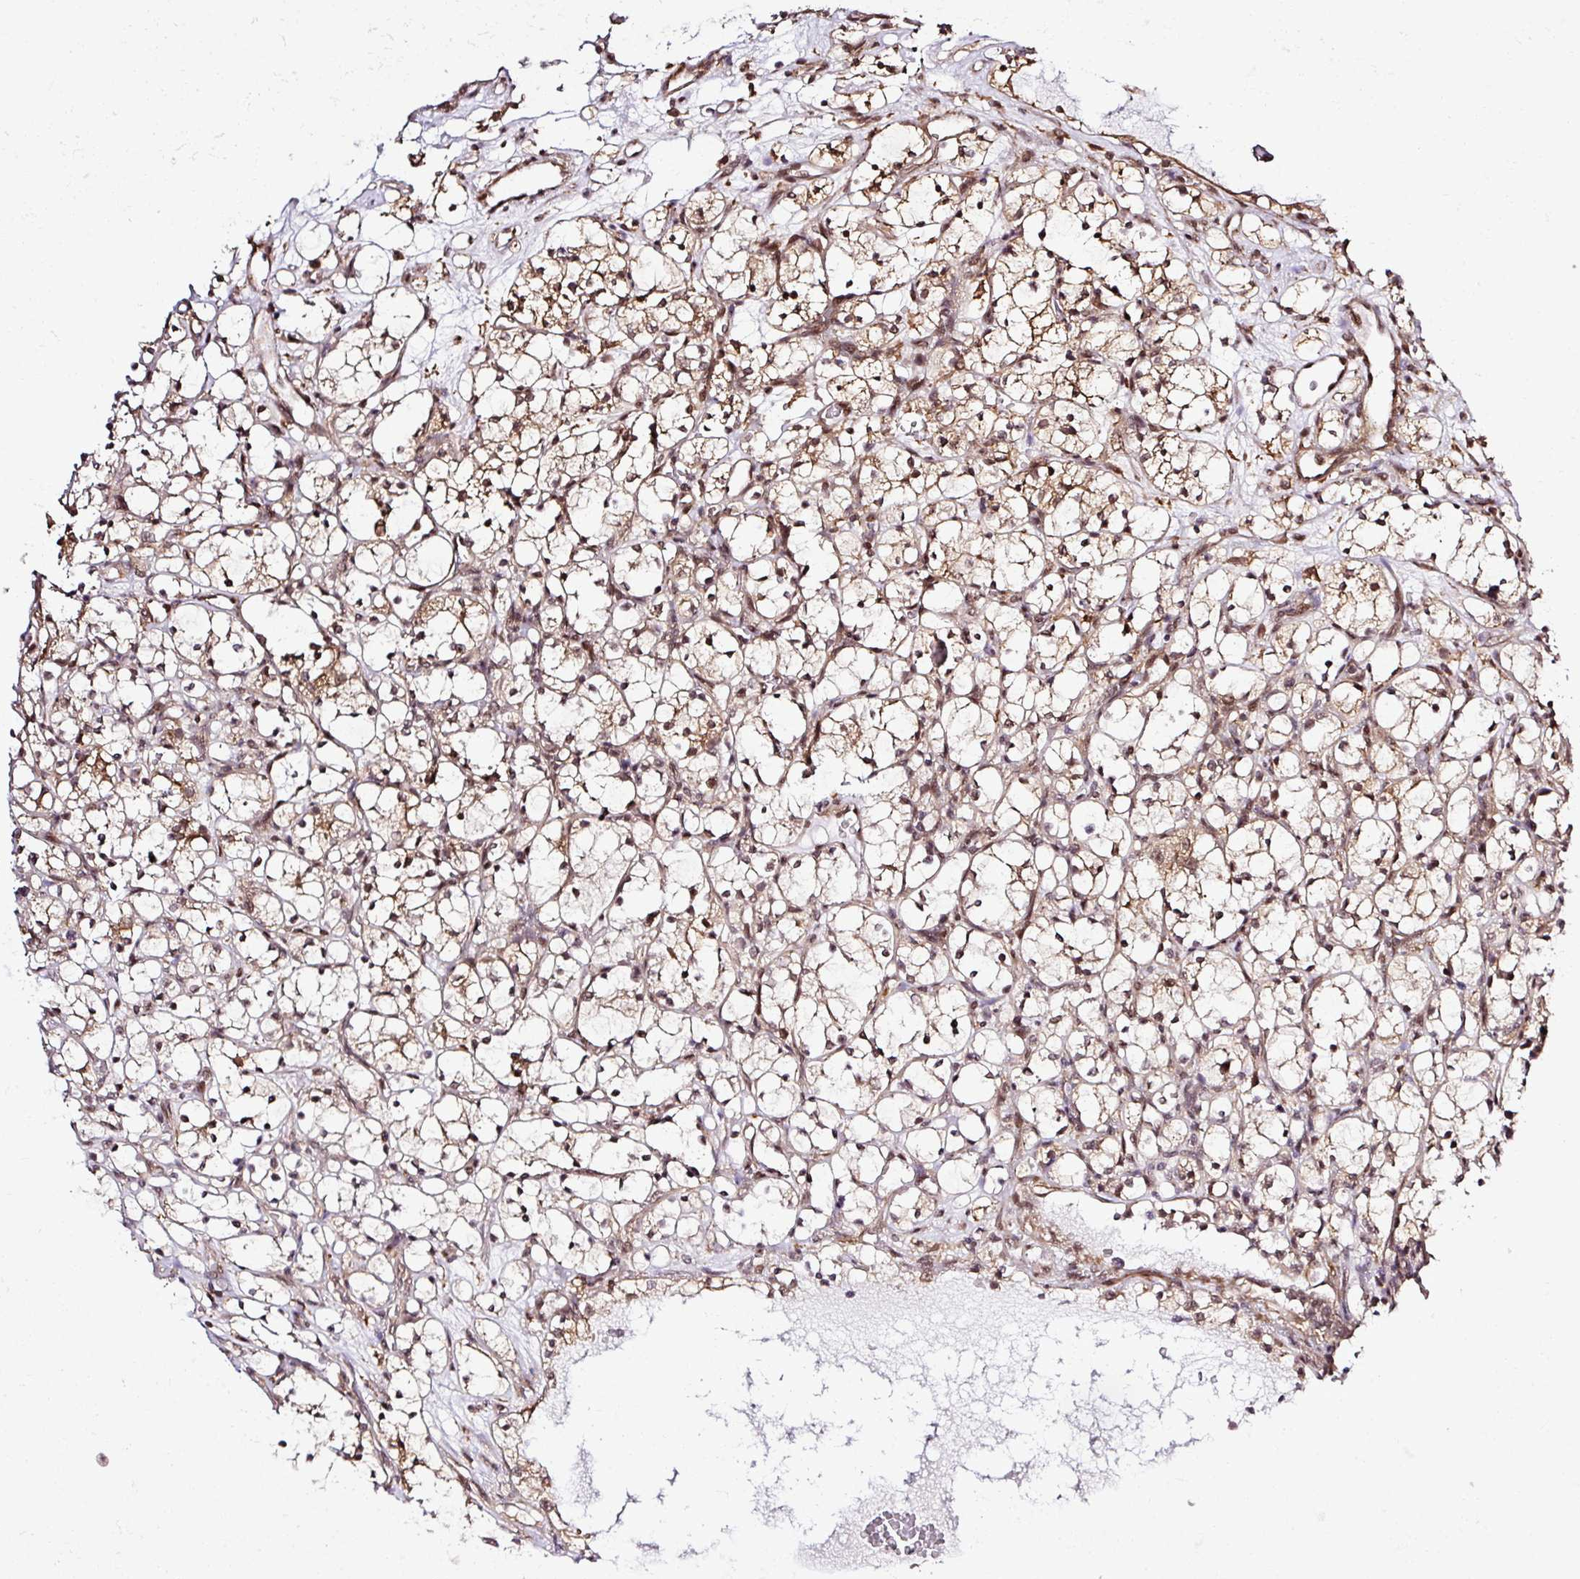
{"staining": {"intensity": "weak", "quantity": ">75%", "location": "cytoplasmic/membranous,nuclear"}, "tissue": "renal cancer", "cell_type": "Tumor cells", "image_type": "cancer", "snomed": [{"axis": "morphology", "description": "Adenocarcinoma, NOS"}, {"axis": "topography", "description": "Kidney"}], "caption": "Immunohistochemical staining of renal cancer (adenocarcinoma) reveals low levels of weak cytoplasmic/membranous and nuclear staining in about >75% of tumor cells.", "gene": "FAM153A", "patient": {"sex": "female", "age": 69}}